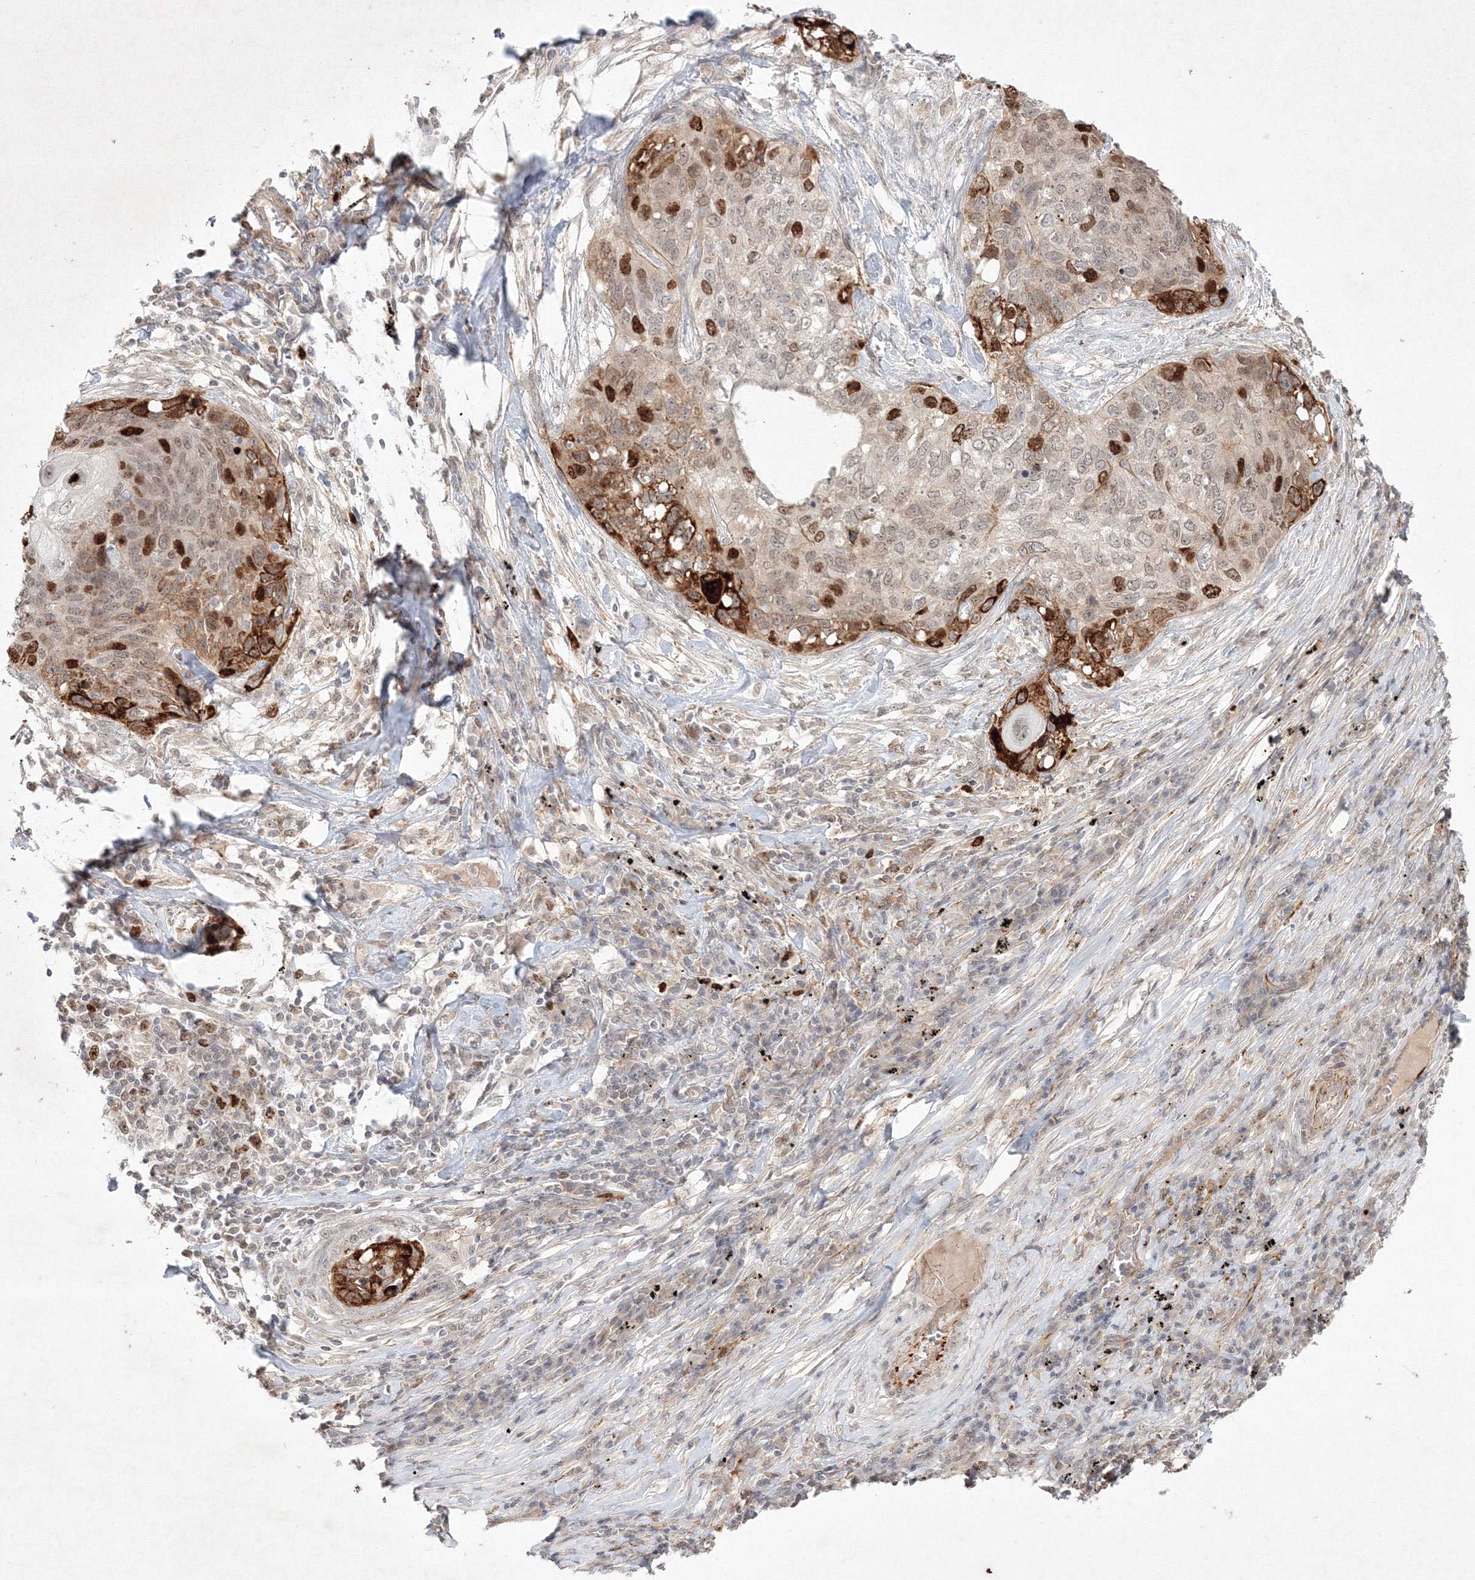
{"staining": {"intensity": "strong", "quantity": "25%-75%", "location": "cytoplasmic/membranous,nuclear"}, "tissue": "lung cancer", "cell_type": "Tumor cells", "image_type": "cancer", "snomed": [{"axis": "morphology", "description": "Squamous cell carcinoma, NOS"}, {"axis": "topography", "description": "Lung"}], "caption": "DAB (3,3'-diaminobenzidine) immunohistochemical staining of squamous cell carcinoma (lung) reveals strong cytoplasmic/membranous and nuclear protein positivity in about 25%-75% of tumor cells.", "gene": "KIF20A", "patient": {"sex": "female", "age": 63}}